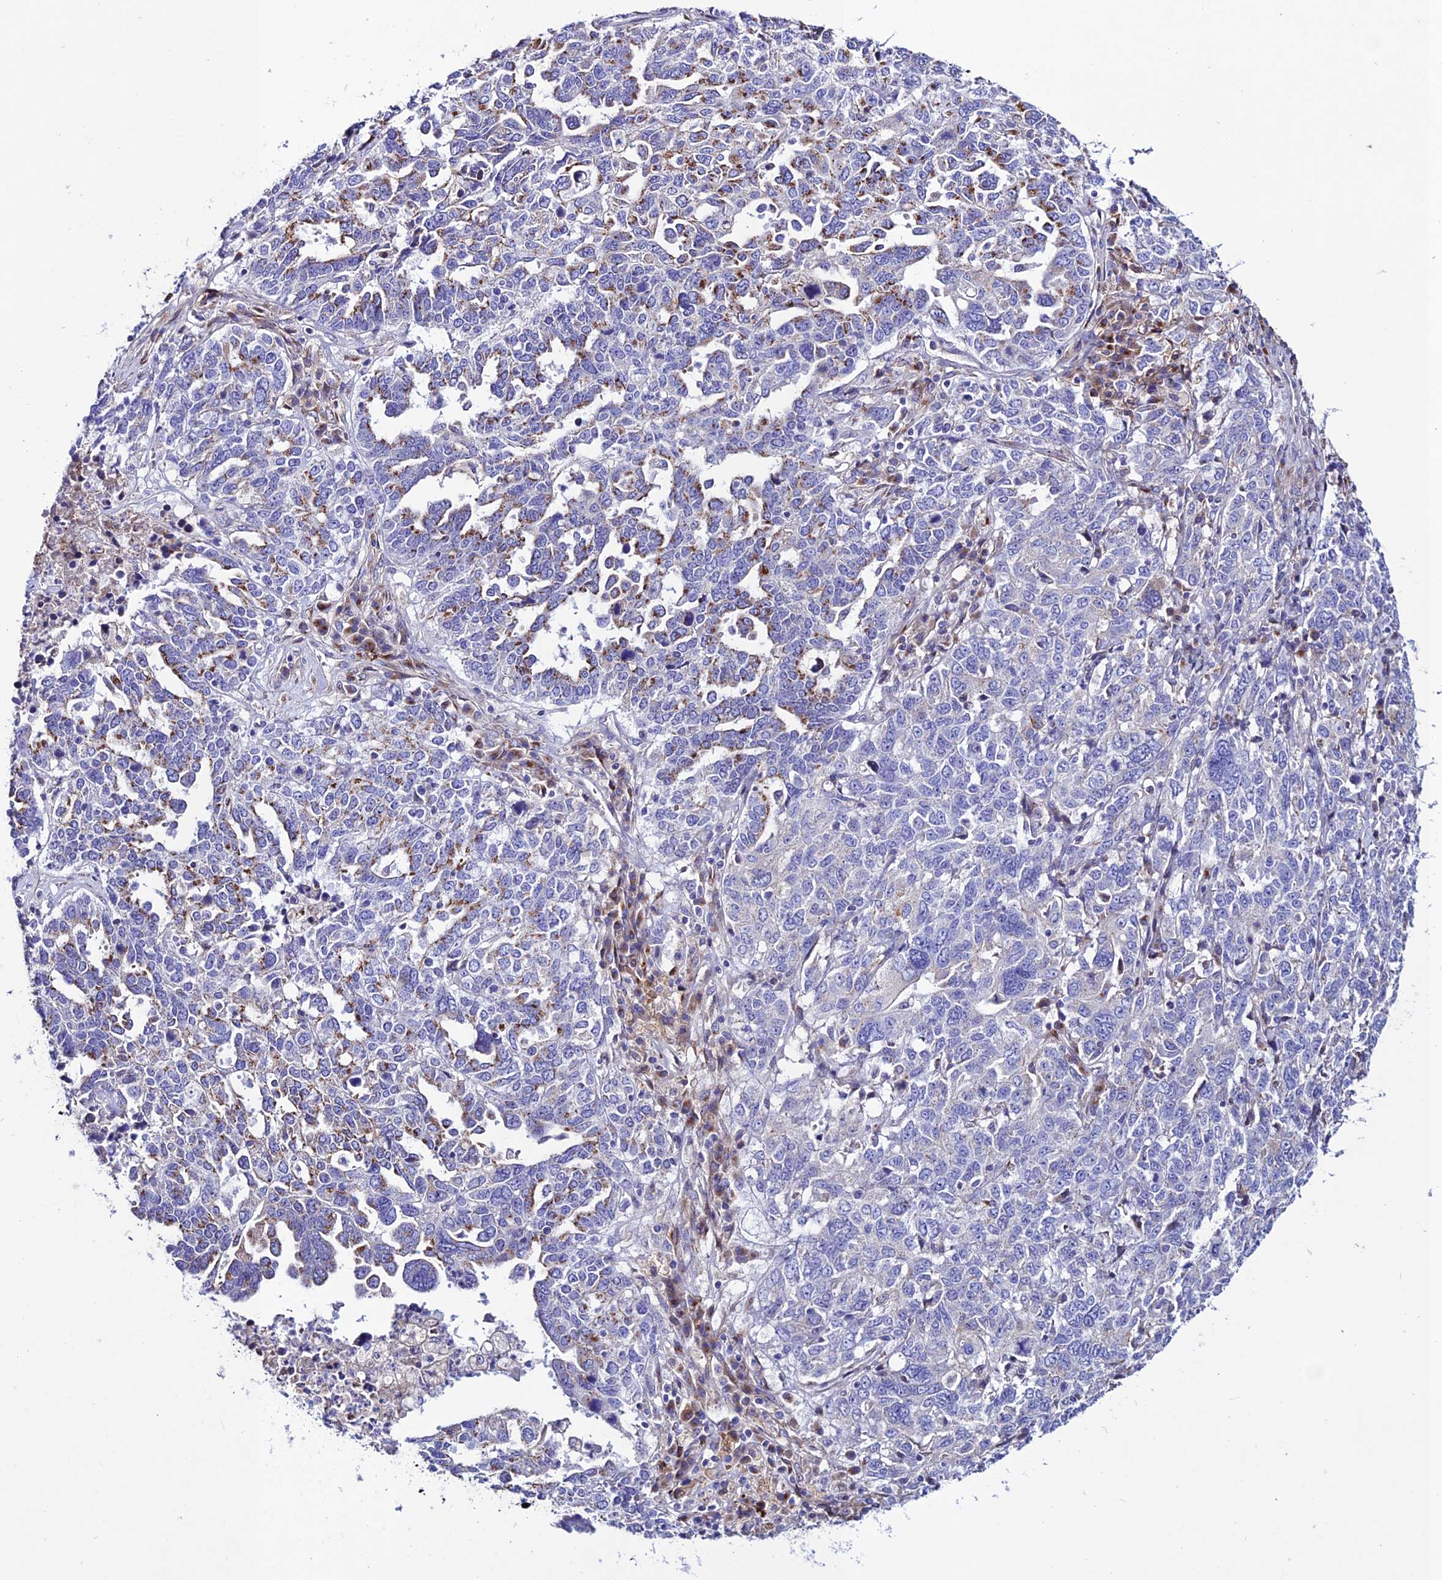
{"staining": {"intensity": "moderate", "quantity": "25%-75%", "location": "cytoplasmic/membranous"}, "tissue": "ovarian cancer", "cell_type": "Tumor cells", "image_type": "cancer", "snomed": [{"axis": "morphology", "description": "Carcinoma, endometroid"}, {"axis": "topography", "description": "Ovary"}], "caption": "Endometroid carcinoma (ovarian) stained for a protein (brown) shows moderate cytoplasmic/membranous positive expression in about 25%-75% of tumor cells.", "gene": "OR51Q1", "patient": {"sex": "female", "age": 62}}